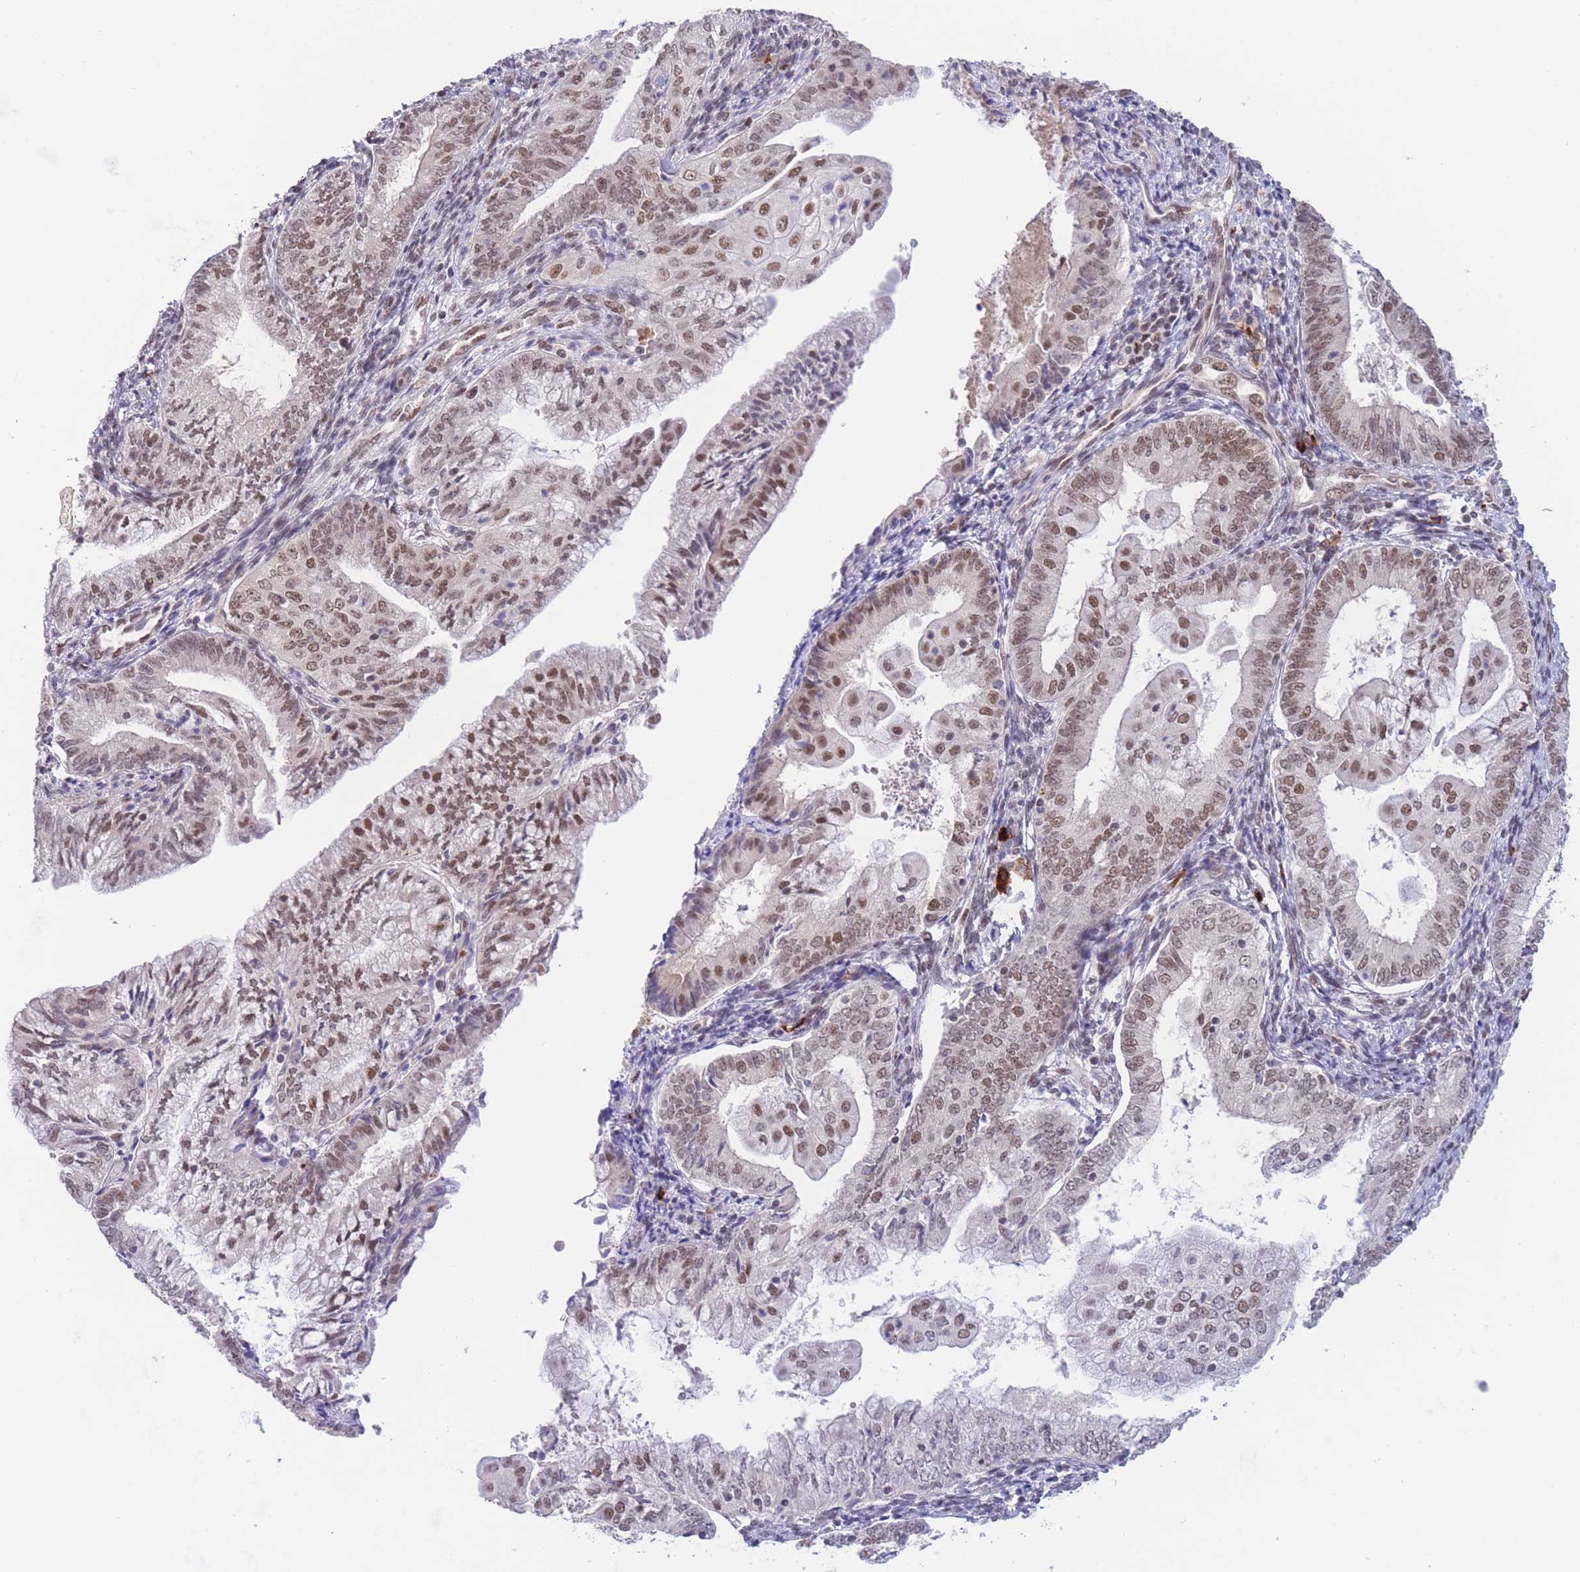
{"staining": {"intensity": "moderate", "quantity": ">75%", "location": "nuclear"}, "tissue": "endometrial cancer", "cell_type": "Tumor cells", "image_type": "cancer", "snomed": [{"axis": "morphology", "description": "Adenocarcinoma, NOS"}, {"axis": "topography", "description": "Endometrium"}], "caption": "Endometrial cancer stained with immunohistochemistry displays moderate nuclear staining in about >75% of tumor cells.", "gene": "SMAD9", "patient": {"sex": "female", "age": 55}}